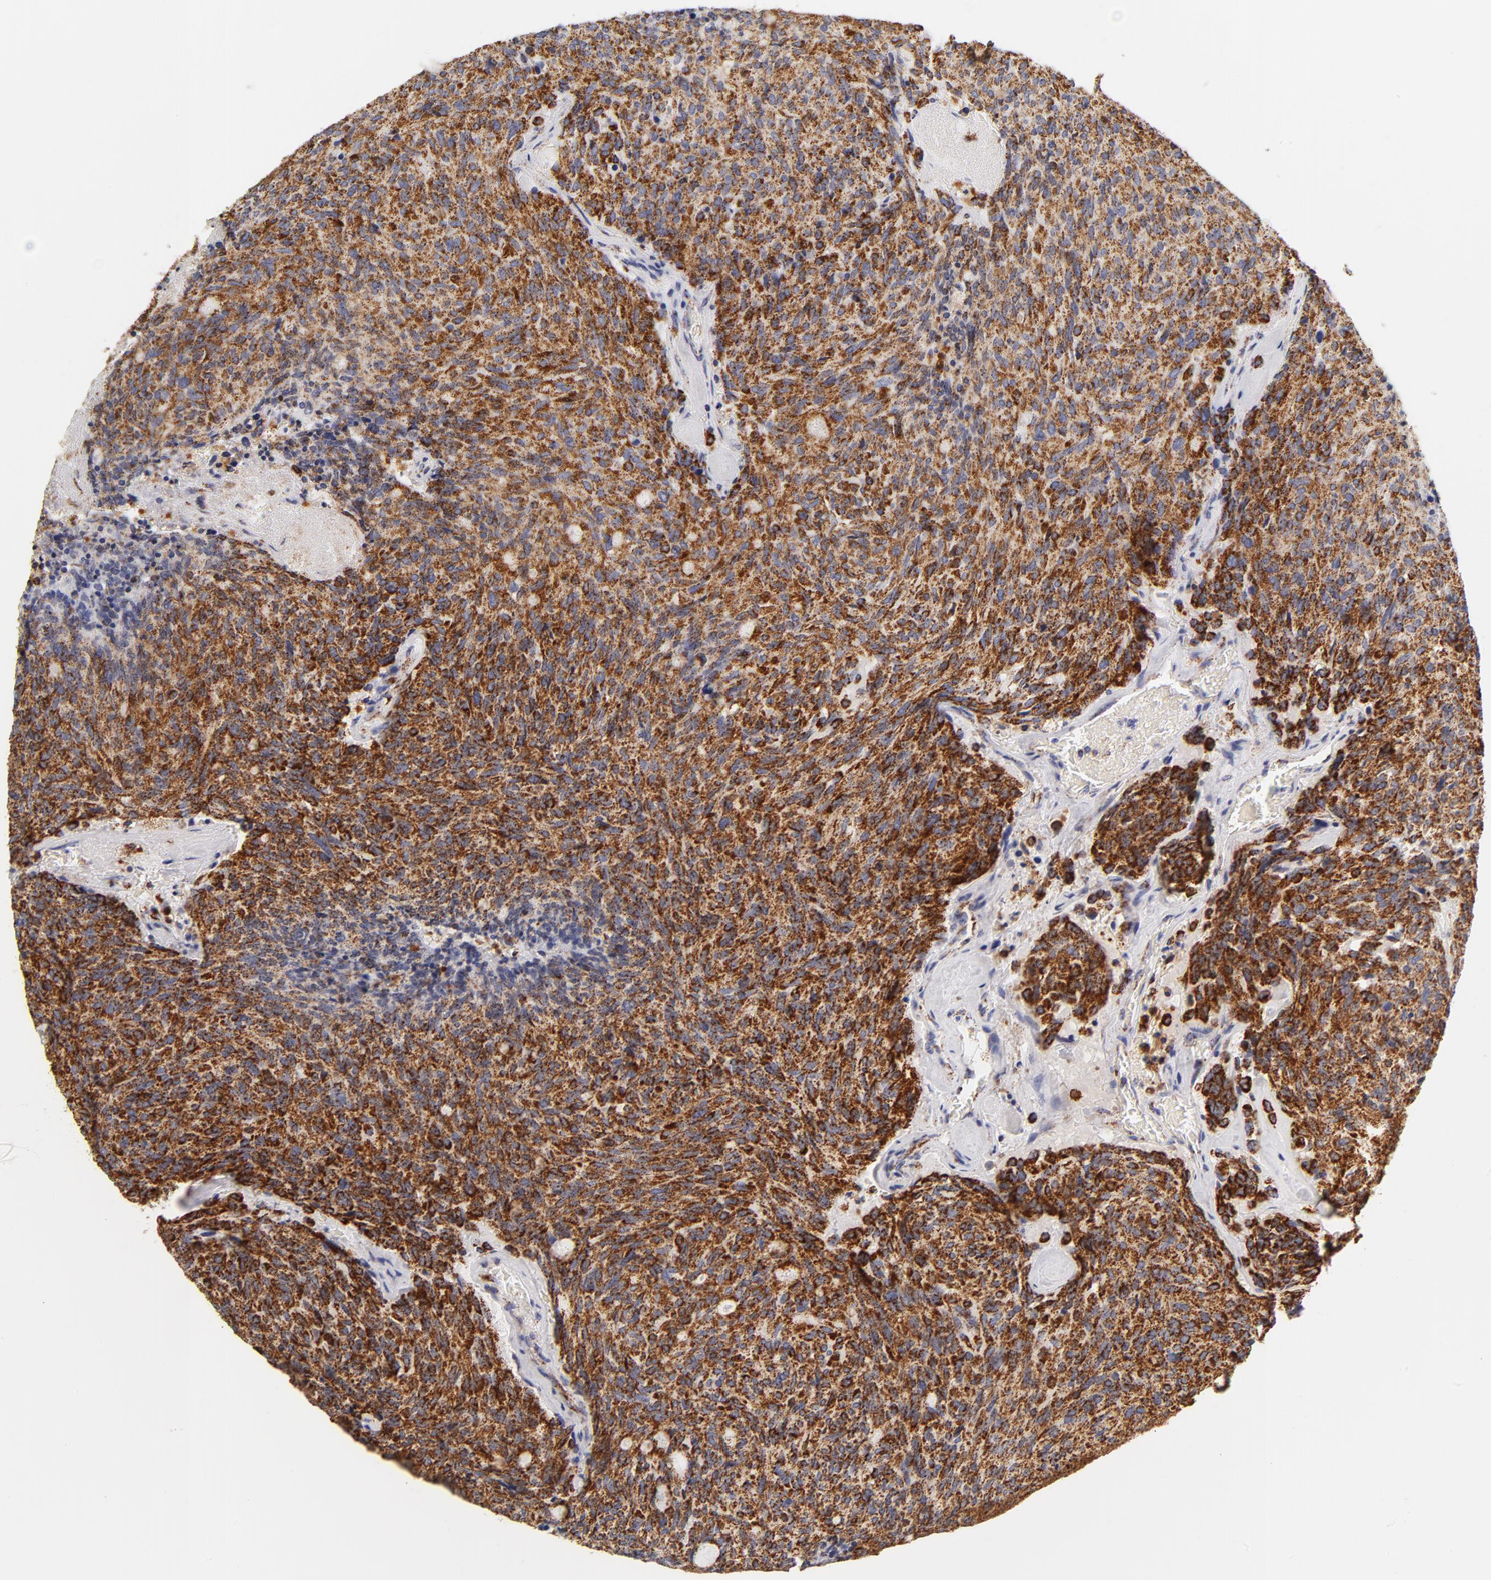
{"staining": {"intensity": "strong", "quantity": ">75%", "location": "cytoplasmic/membranous"}, "tissue": "carcinoid", "cell_type": "Tumor cells", "image_type": "cancer", "snomed": [{"axis": "morphology", "description": "Carcinoid, malignant, NOS"}, {"axis": "topography", "description": "Pancreas"}], "caption": "Immunohistochemistry (IHC) of malignant carcinoid demonstrates high levels of strong cytoplasmic/membranous positivity in approximately >75% of tumor cells.", "gene": "ECHS1", "patient": {"sex": "female", "age": 54}}